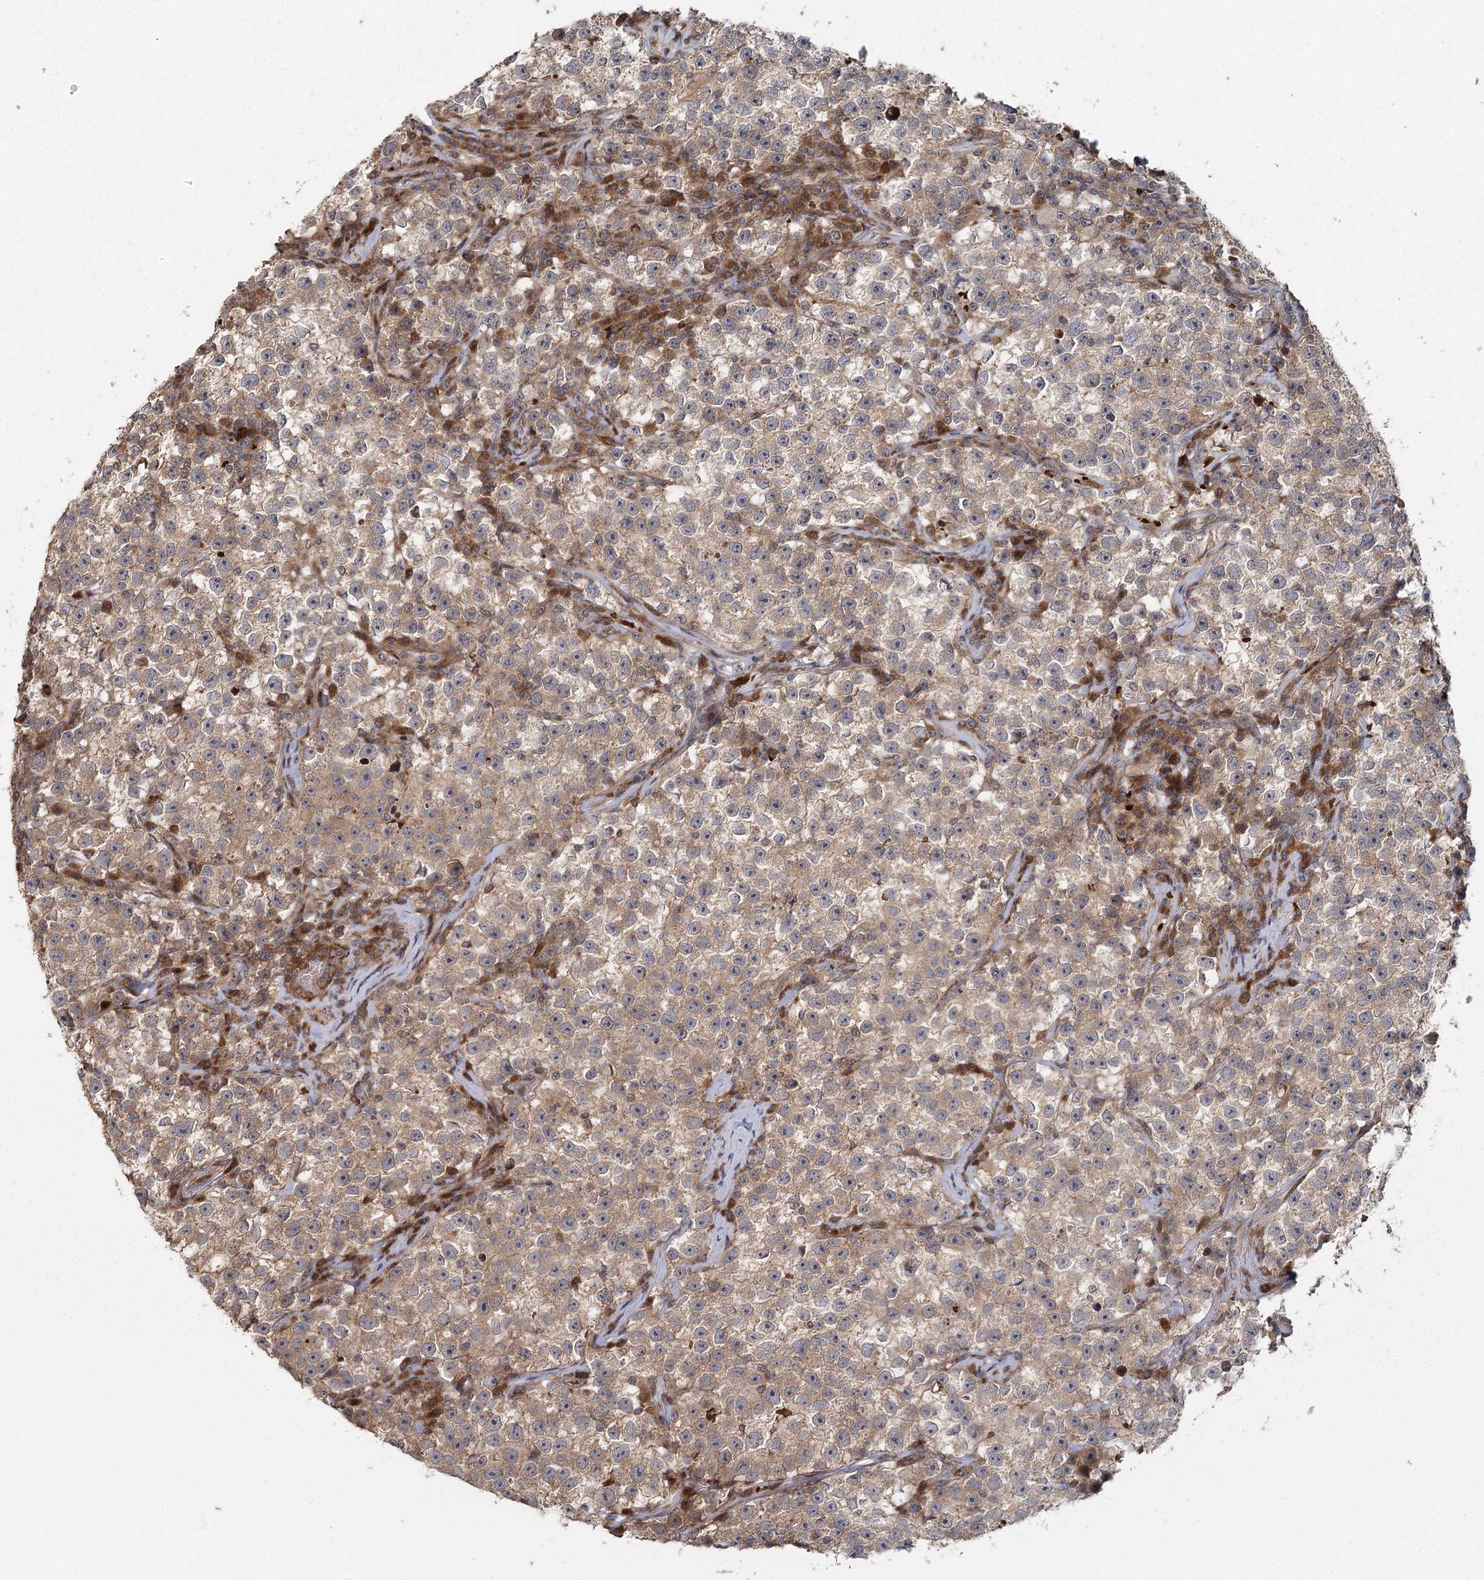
{"staining": {"intensity": "weak", "quantity": "25%-75%", "location": "cytoplasmic/membranous"}, "tissue": "testis cancer", "cell_type": "Tumor cells", "image_type": "cancer", "snomed": [{"axis": "morphology", "description": "Seminoma, NOS"}, {"axis": "topography", "description": "Testis"}], "caption": "DAB immunohistochemical staining of testis cancer shows weak cytoplasmic/membranous protein staining in about 25%-75% of tumor cells.", "gene": "RAPGEF6", "patient": {"sex": "male", "age": 22}}